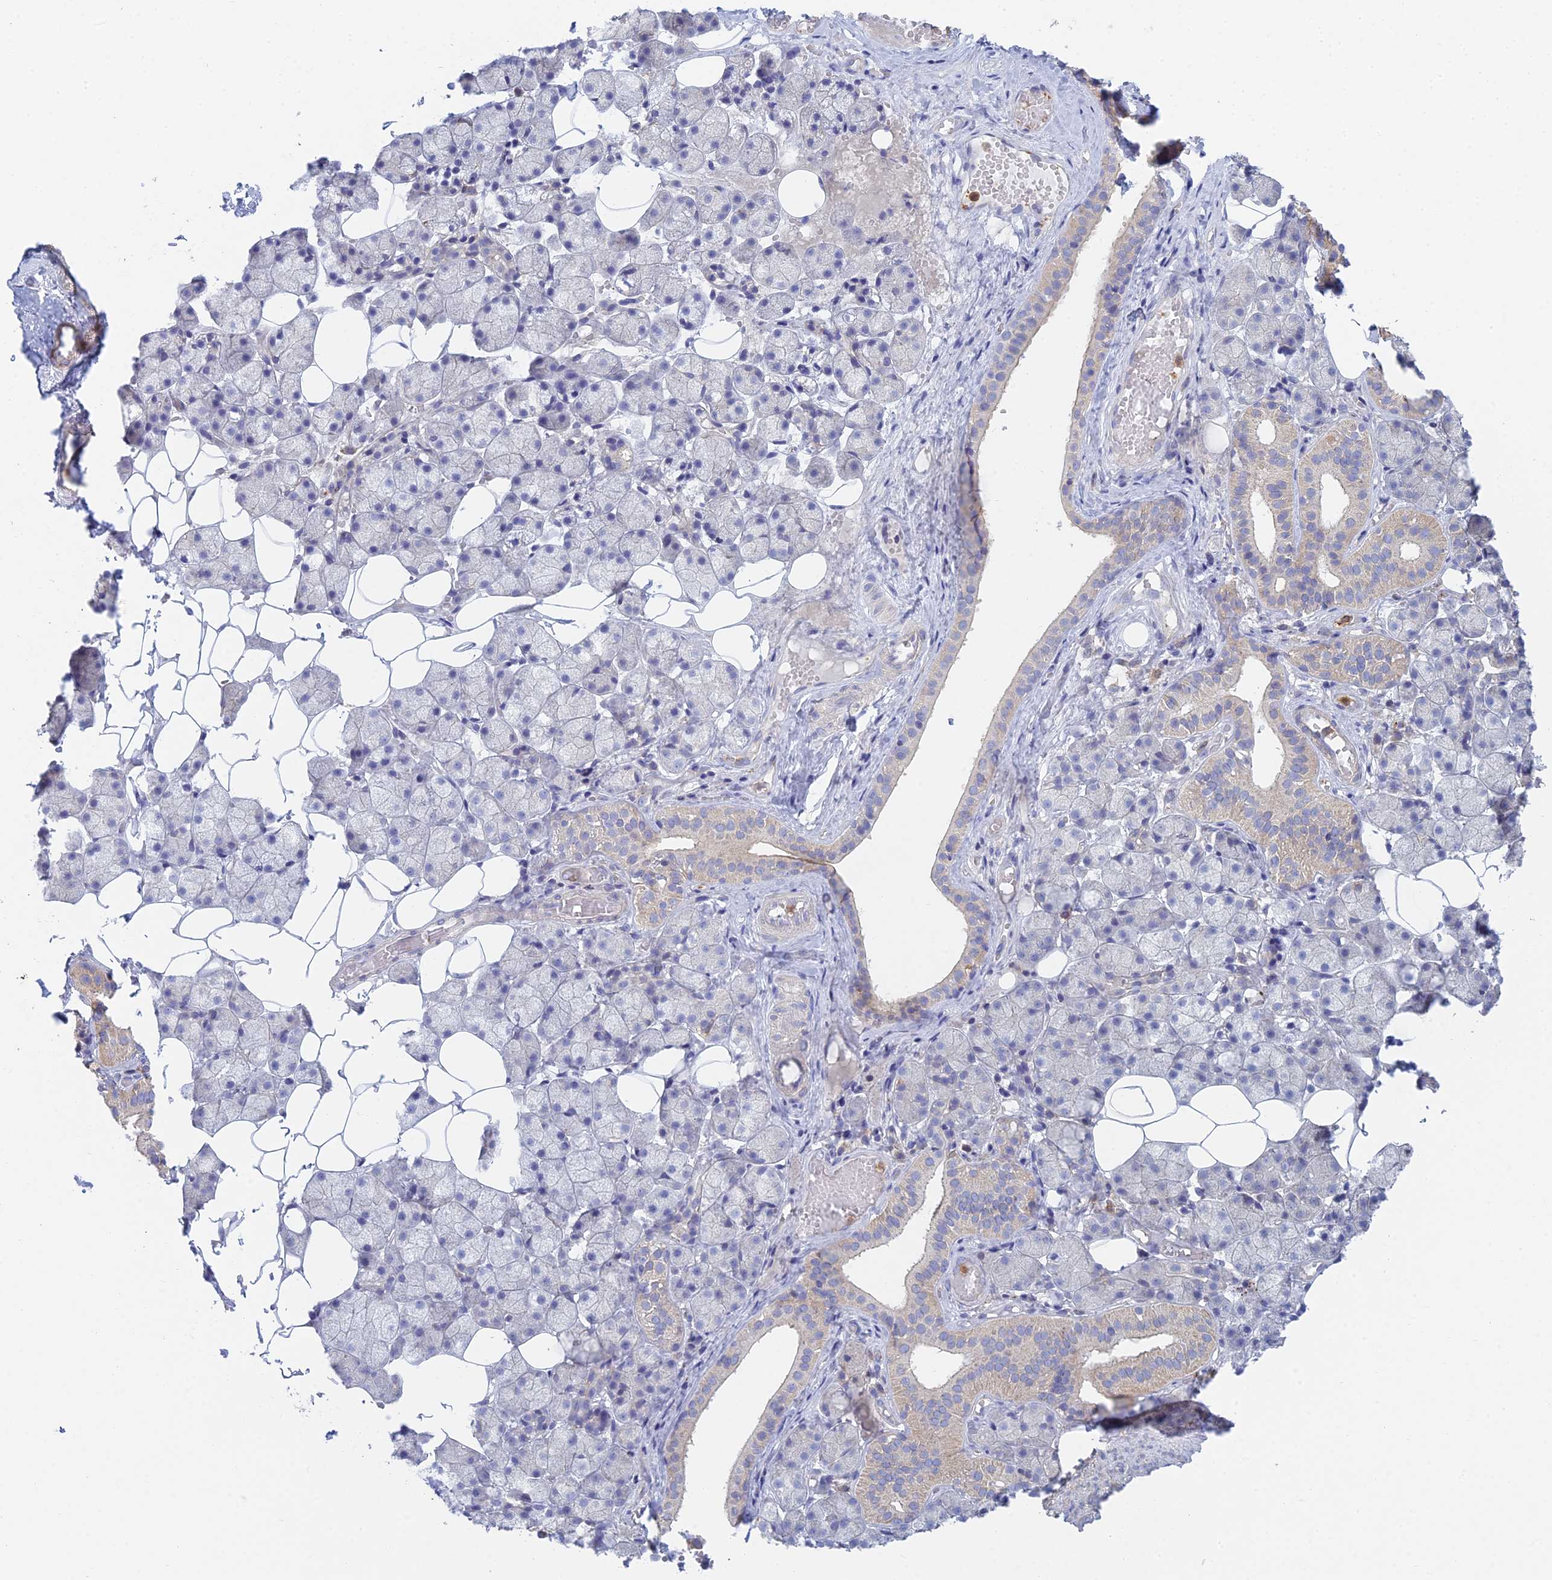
{"staining": {"intensity": "weak", "quantity": "<25%", "location": "cytoplasmic/membranous"}, "tissue": "salivary gland", "cell_type": "Glandular cells", "image_type": "normal", "snomed": [{"axis": "morphology", "description": "Normal tissue, NOS"}, {"axis": "topography", "description": "Salivary gland"}], "caption": "High power microscopy image of an IHC photomicrograph of unremarkable salivary gland, revealing no significant expression in glandular cells.", "gene": "STRN4", "patient": {"sex": "female", "age": 33}}